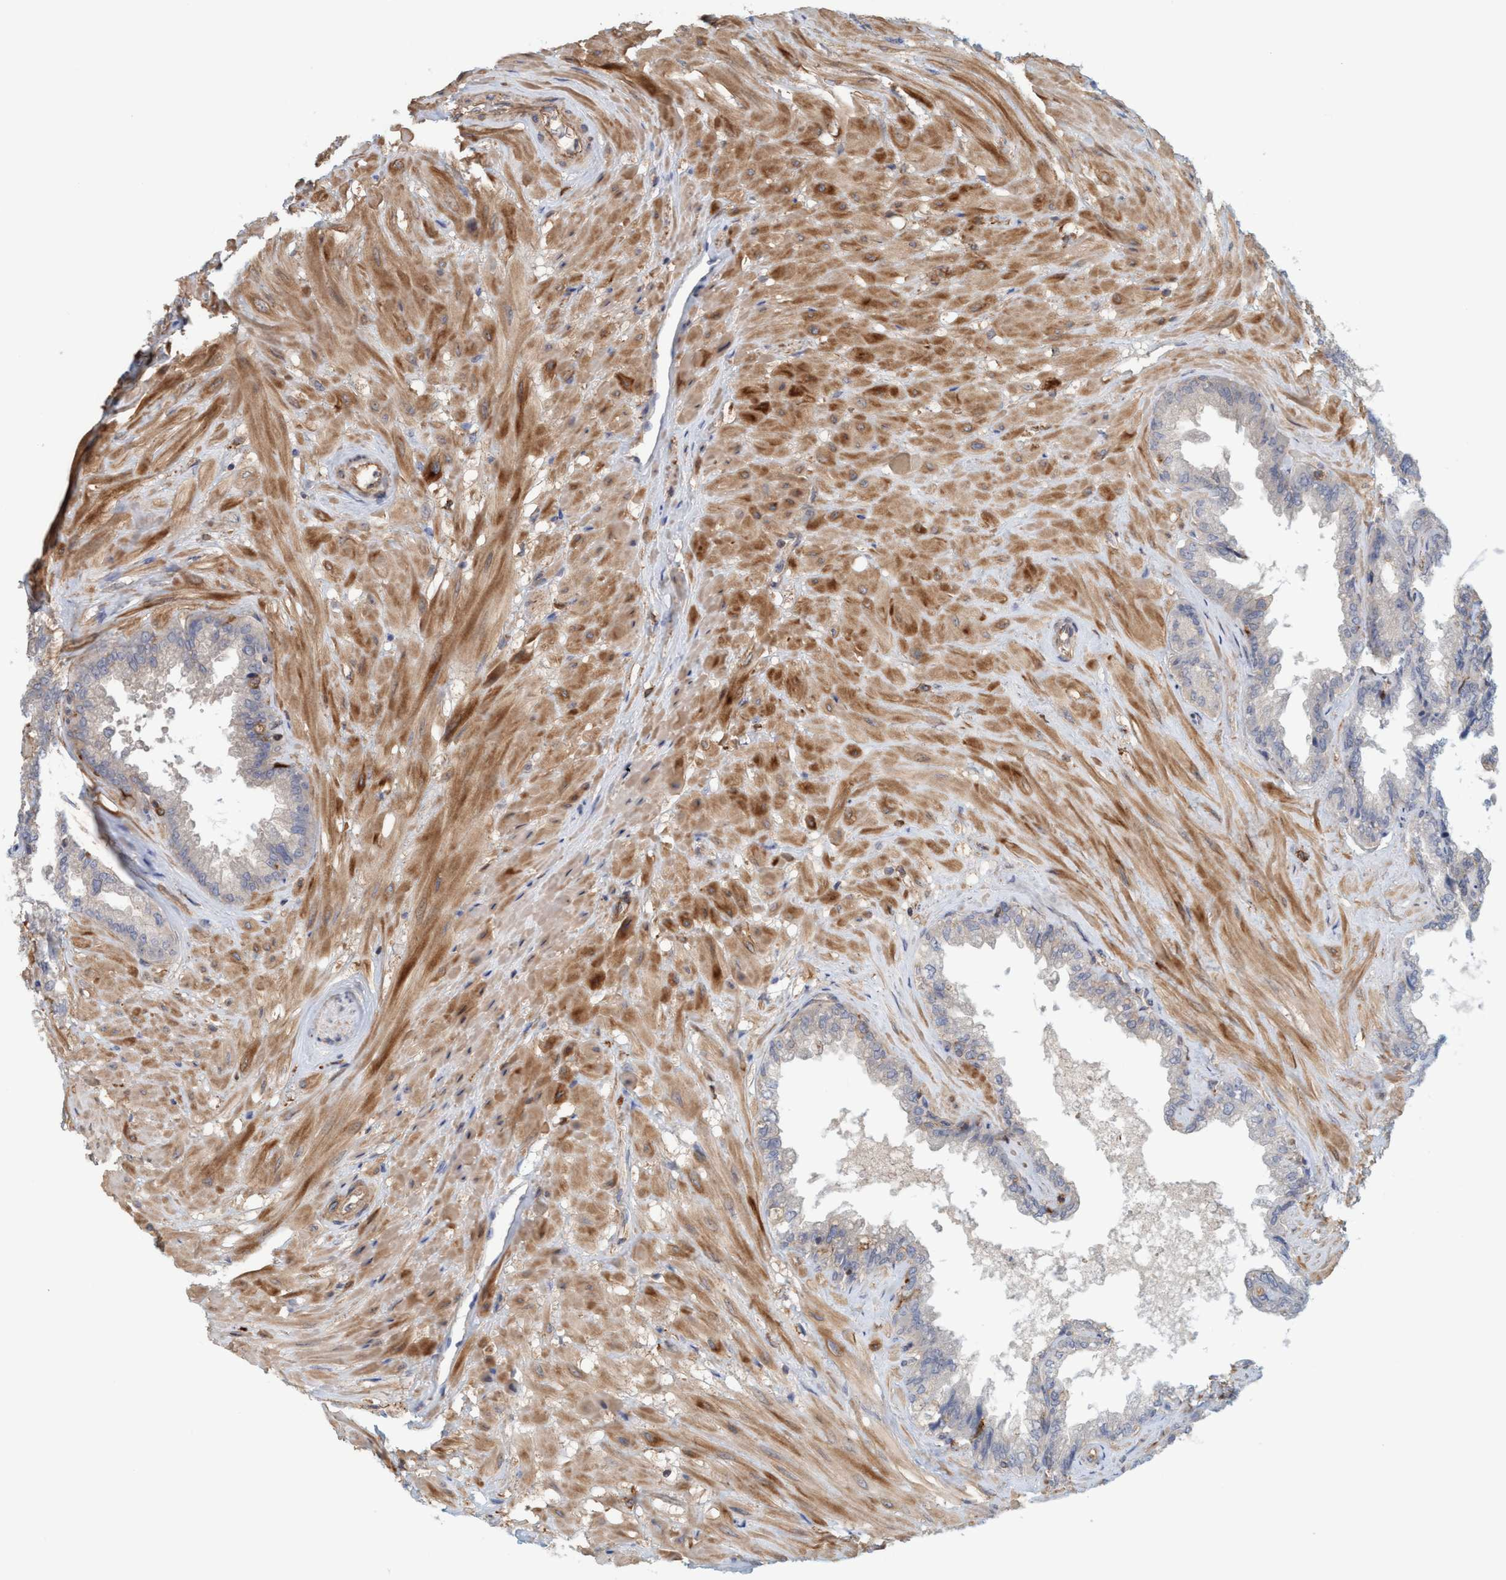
{"staining": {"intensity": "negative", "quantity": "none", "location": "none"}, "tissue": "seminal vesicle", "cell_type": "Glandular cells", "image_type": "normal", "snomed": [{"axis": "morphology", "description": "Normal tissue, NOS"}, {"axis": "topography", "description": "Seminal veicle"}], "caption": "Immunohistochemical staining of unremarkable human seminal vesicle displays no significant staining in glandular cells.", "gene": "SPECC1", "patient": {"sex": "male", "age": 46}}